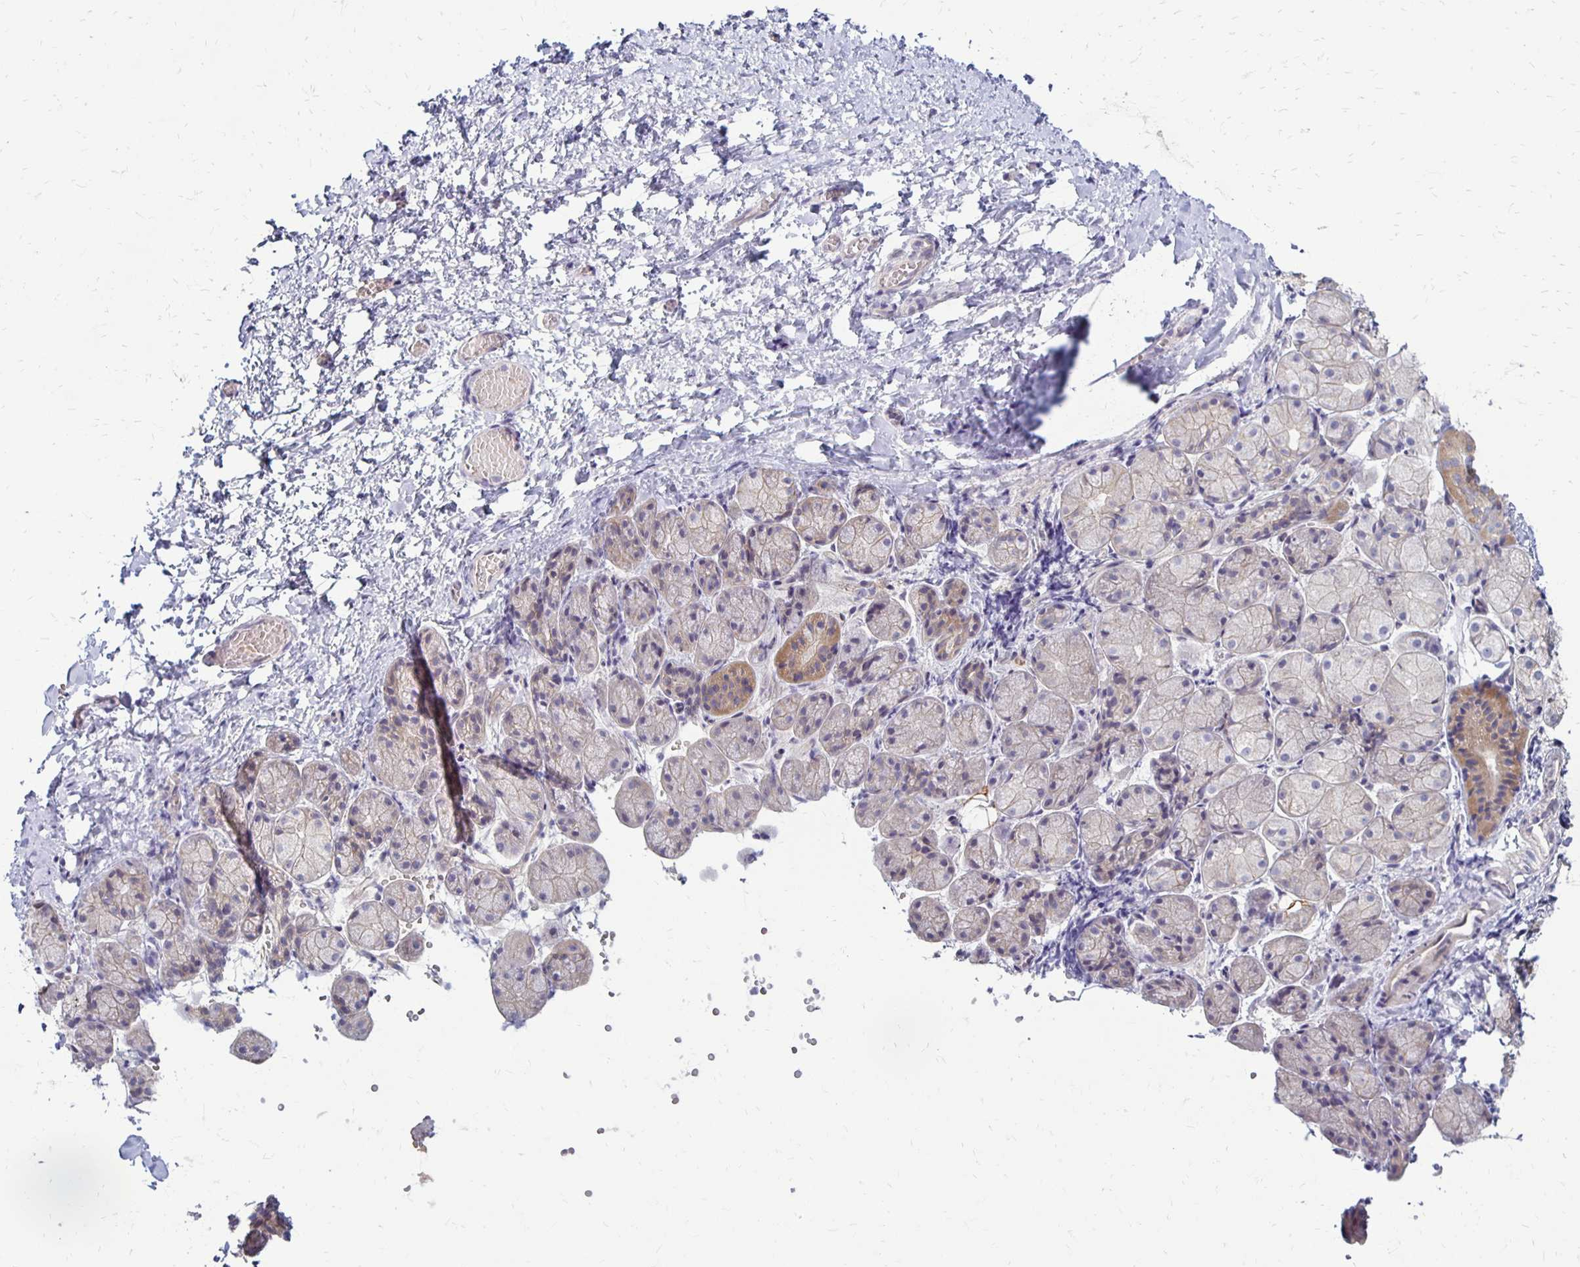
{"staining": {"intensity": "moderate", "quantity": "<25%", "location": "cytoplasmic/membranous"}, "tissue": "salivary gland", "cell_type": "Glandular cells", "image_type": "normal", "snomed": [{"axis": "morphology", "description": "Normal tissue, NOS"}, {"axis": "topography", "description": "Salivary gland"}], "caption": "Glandular cells display low levels of moderate cytoplasmic/membranous expression in approximately <25% of cells in unremarkable salivary gland.", "gene": "KATNBL1", "patient": {"sex": "female", "age": 24}}